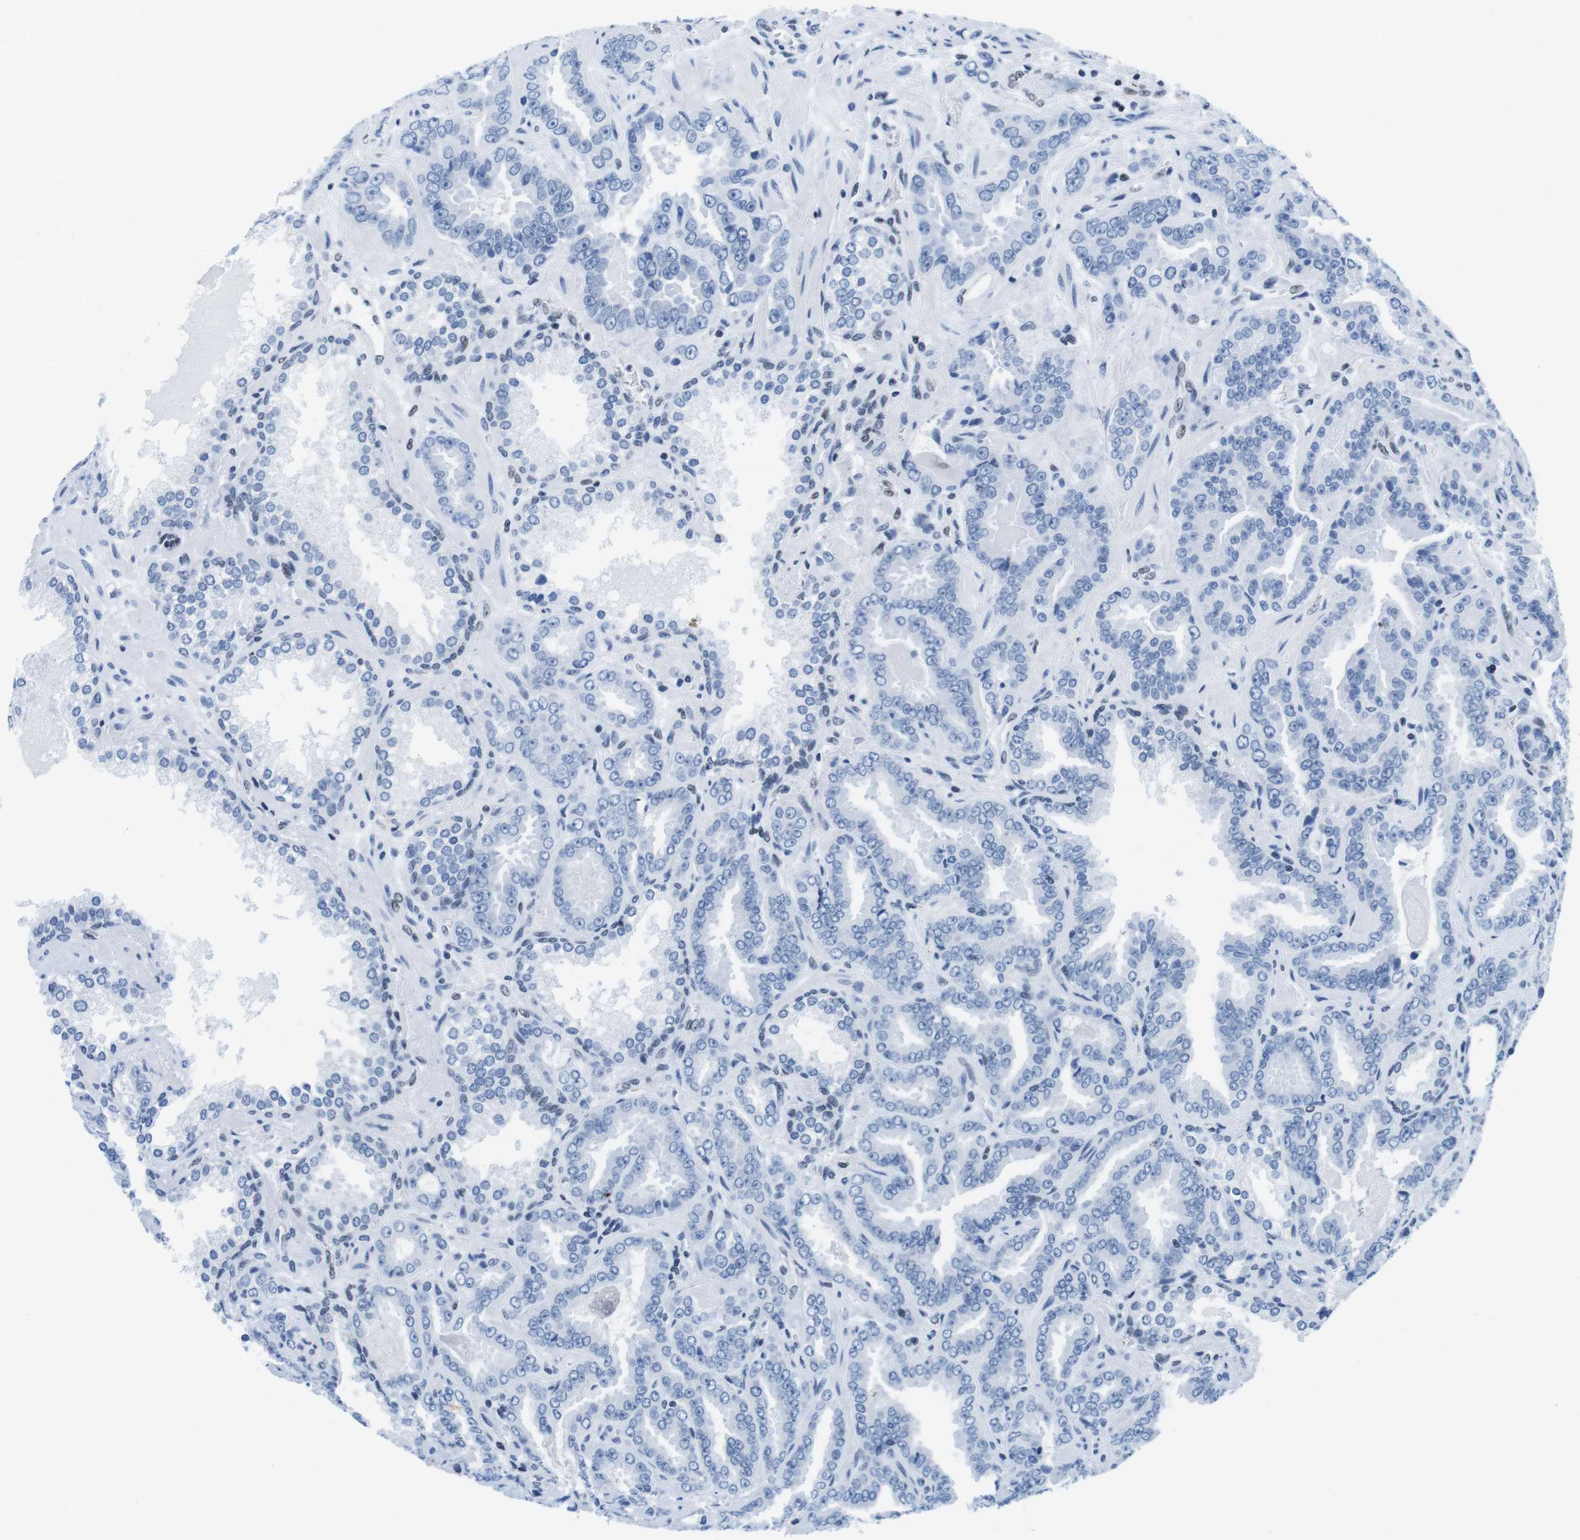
{"staining": {"intensity": "negative", "quantity": "none", "location": "none"}, "tissue": "prostate cancer", "cell_type": "Tumor cells", "image_type": "cancer", "snomed": [{"axis": "morphology", "description": "Adenocarcinoma, Low grade"}, {"axis": "topography", "description": "Prostate"}], "caption": "IHC of human prostate cancer (low-grade adenocarcinoma) exhibits no staining in tumor cells.", "gene": "IFI16", "patient": {"sex": "male", "age": 60}}